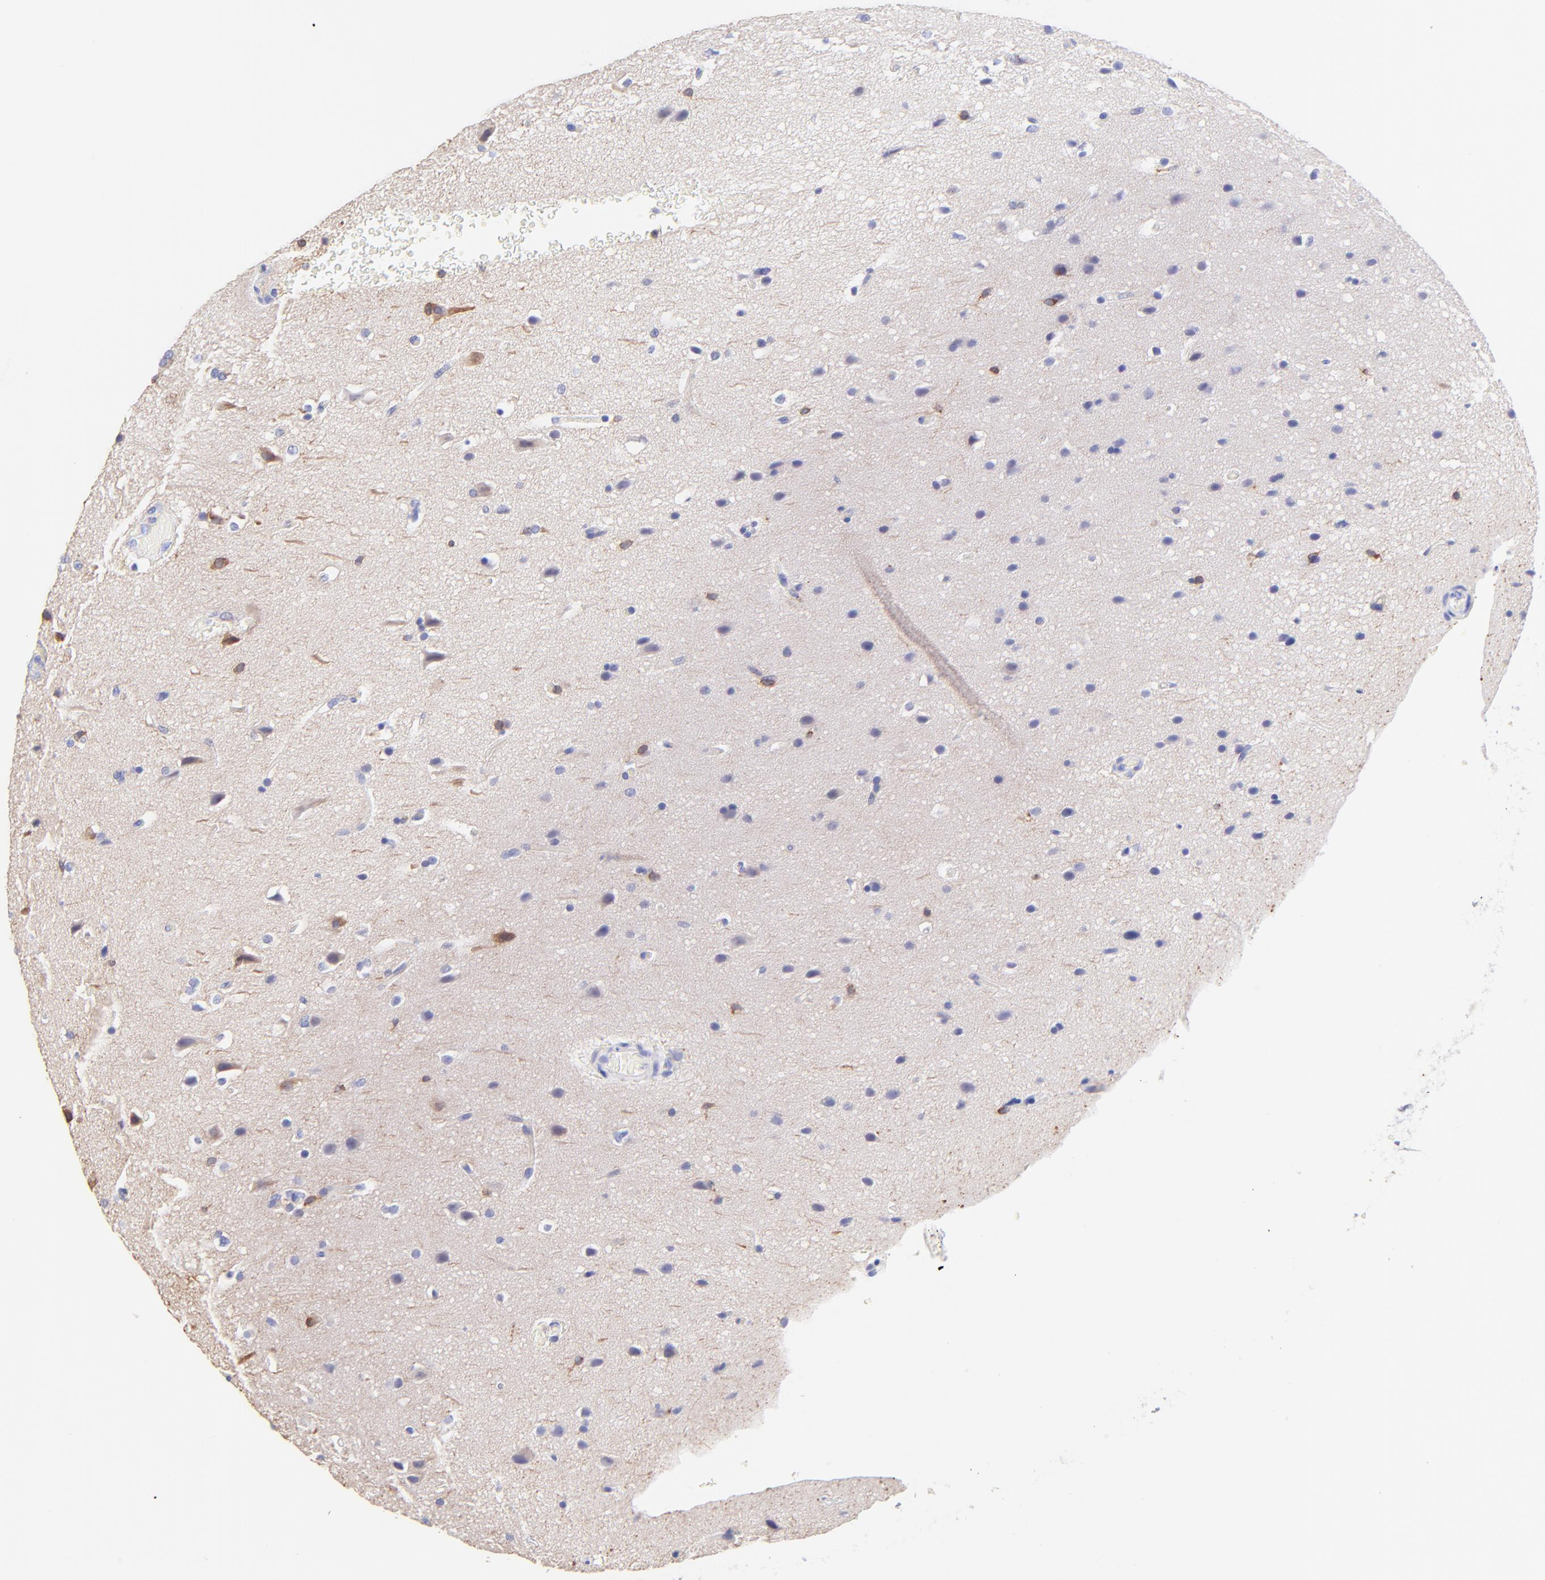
{"staining": {"intensity": "moderate", "quantity": "<25%", "location": "cytoplasmic/membranous"}, "tissue": "glioma", "cell_type": "Tumor cells", "image_type": "cancer", "snomed": [{"axis": "morphology", "description": "Glioma, malignant, Low grade"}, {"axis": "topography", "description": "Cerebral cortex"}], "caption": "Malignant glioma (low-grade) was stained to show a protein in brown. There is low levels of moderate cytoplasmic/membranous expression in approximately <25% of tumor cells.", "gene": "IRAG2", "patient": {"sex": "female", "age": 47}}